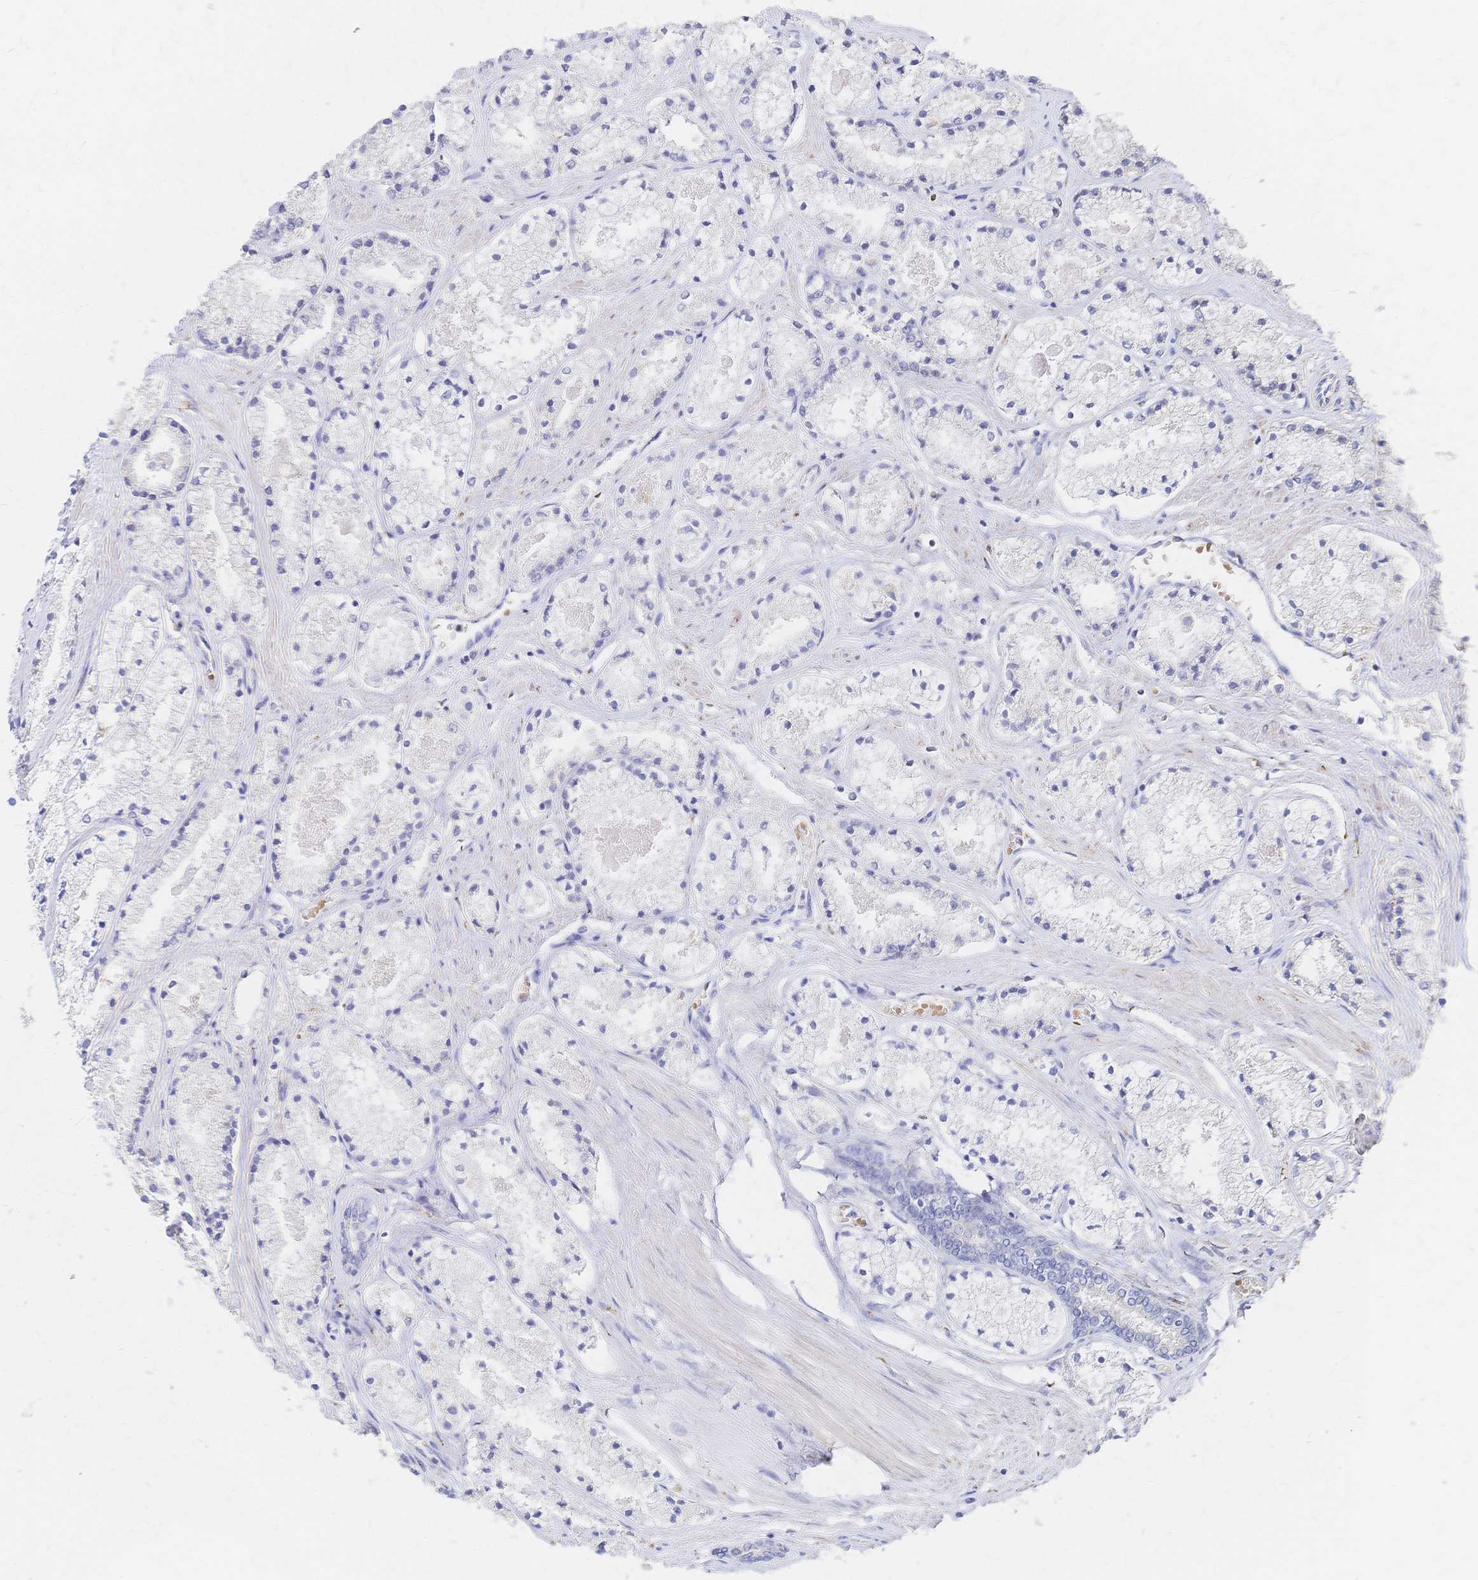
{"staining": {"intensity": "negative", "quantity": "none", "location": "none"}, "tissue": "prostate cancer", "cell_type": "Tumor cells", "image_type": "cancer", "snomed": [{"axis": "morphology", "description": "Adenocarcinoma, High grade"}, {"axis": "topography", "description": "Prostate"}], "caption": "Tumor cells are negative for brown protein staining in prostate cancer.", "gene": "SLC5A1", "patient": {"sex": "male", "age": 63}}